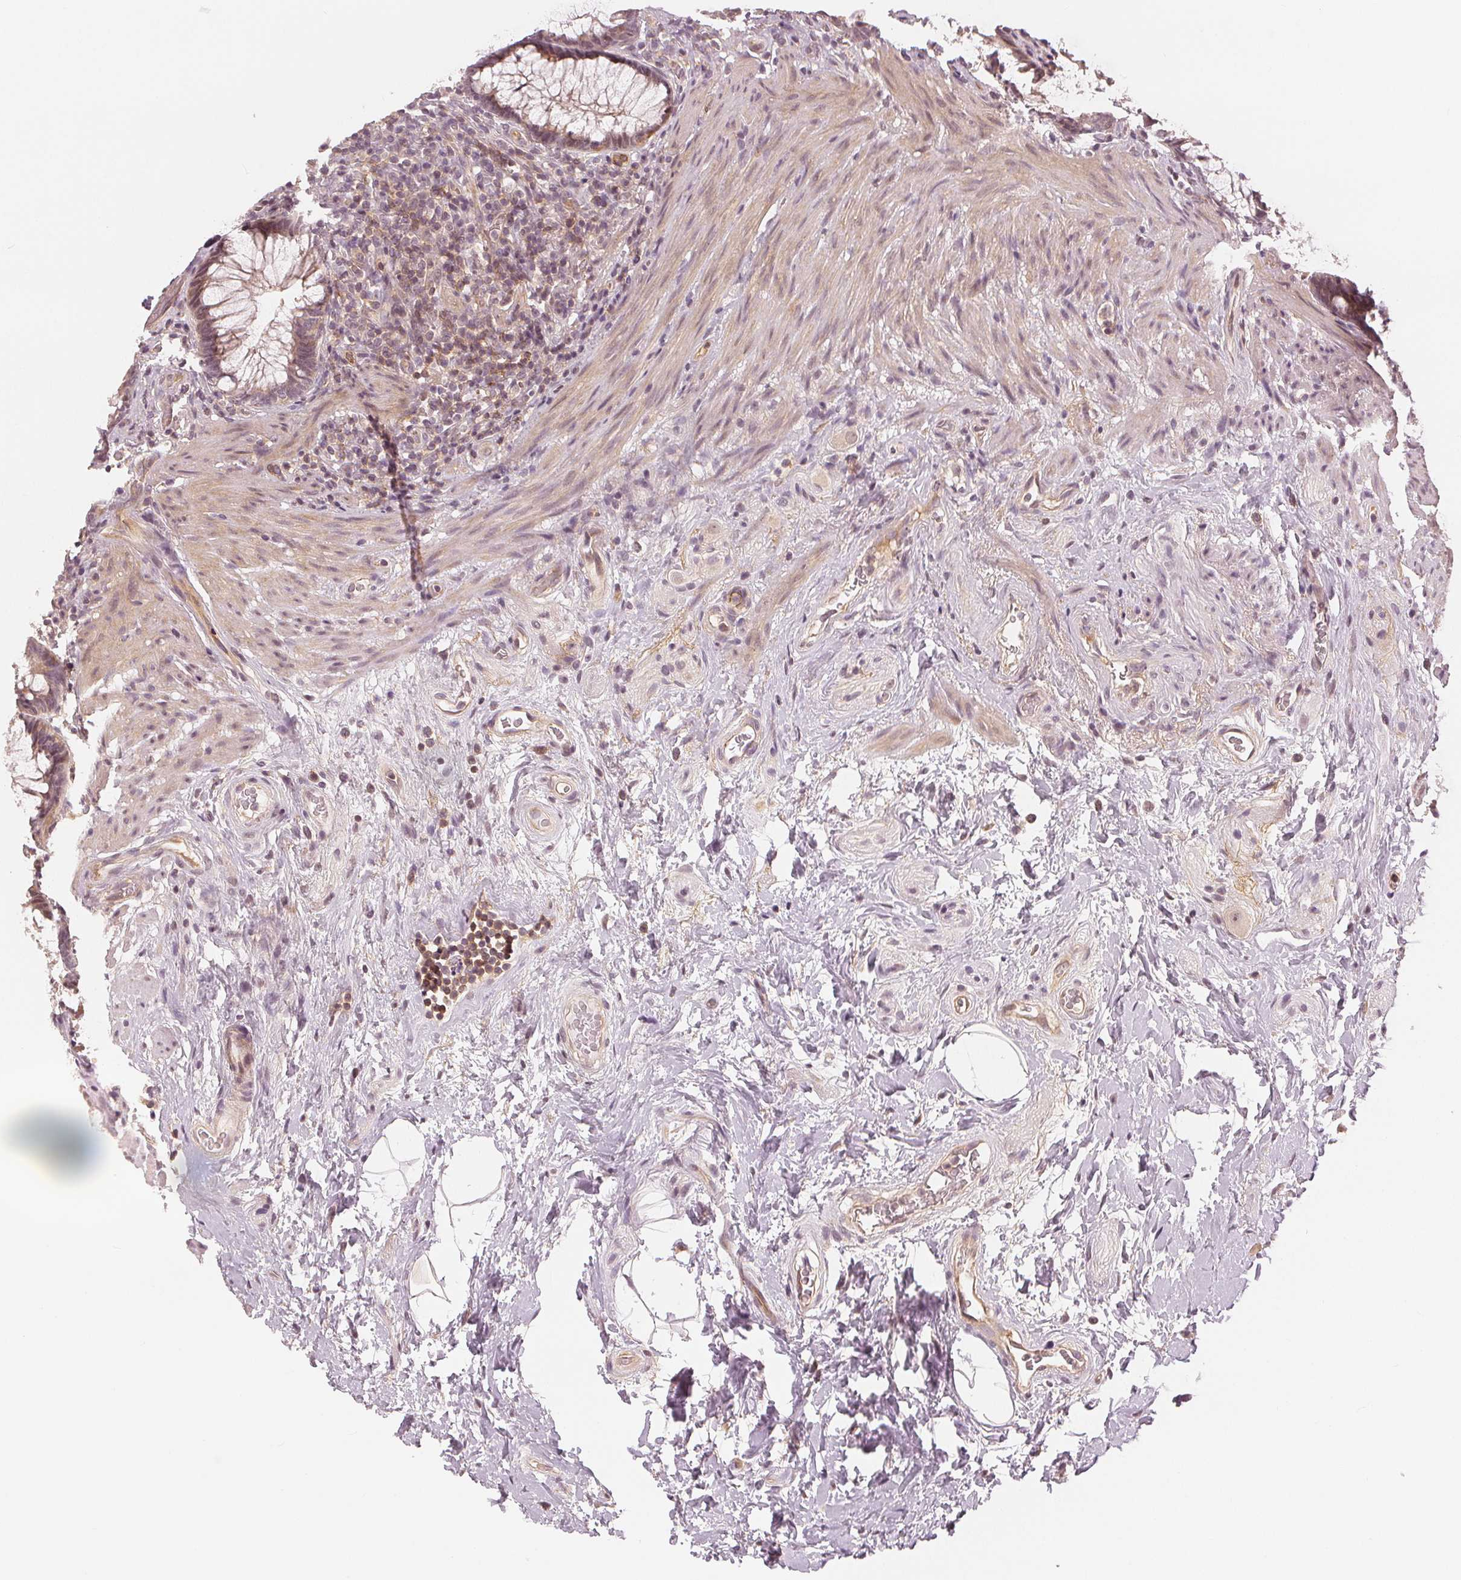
{"staining": {"intensity": "weak", "quantity": ">75%", "location": "nuclear"}, "tissue": "rectum", "cell_type": "Glandular cells", "image_type": "normal", "snomed": [{"axis": "morphology", "description": "Normal tissue, NOS"}, {"axis": "topography", "description": "Smooth muscle"}, {"axis": "topography", "description": "Rectum"}], "caption": "Weak nuclear expression is present in about >75% of glandular cells in normal rectum. Nuclei are stained in blue.", "gene": "SLC34A1", "patient": {"sex": "male", "age": 53}}